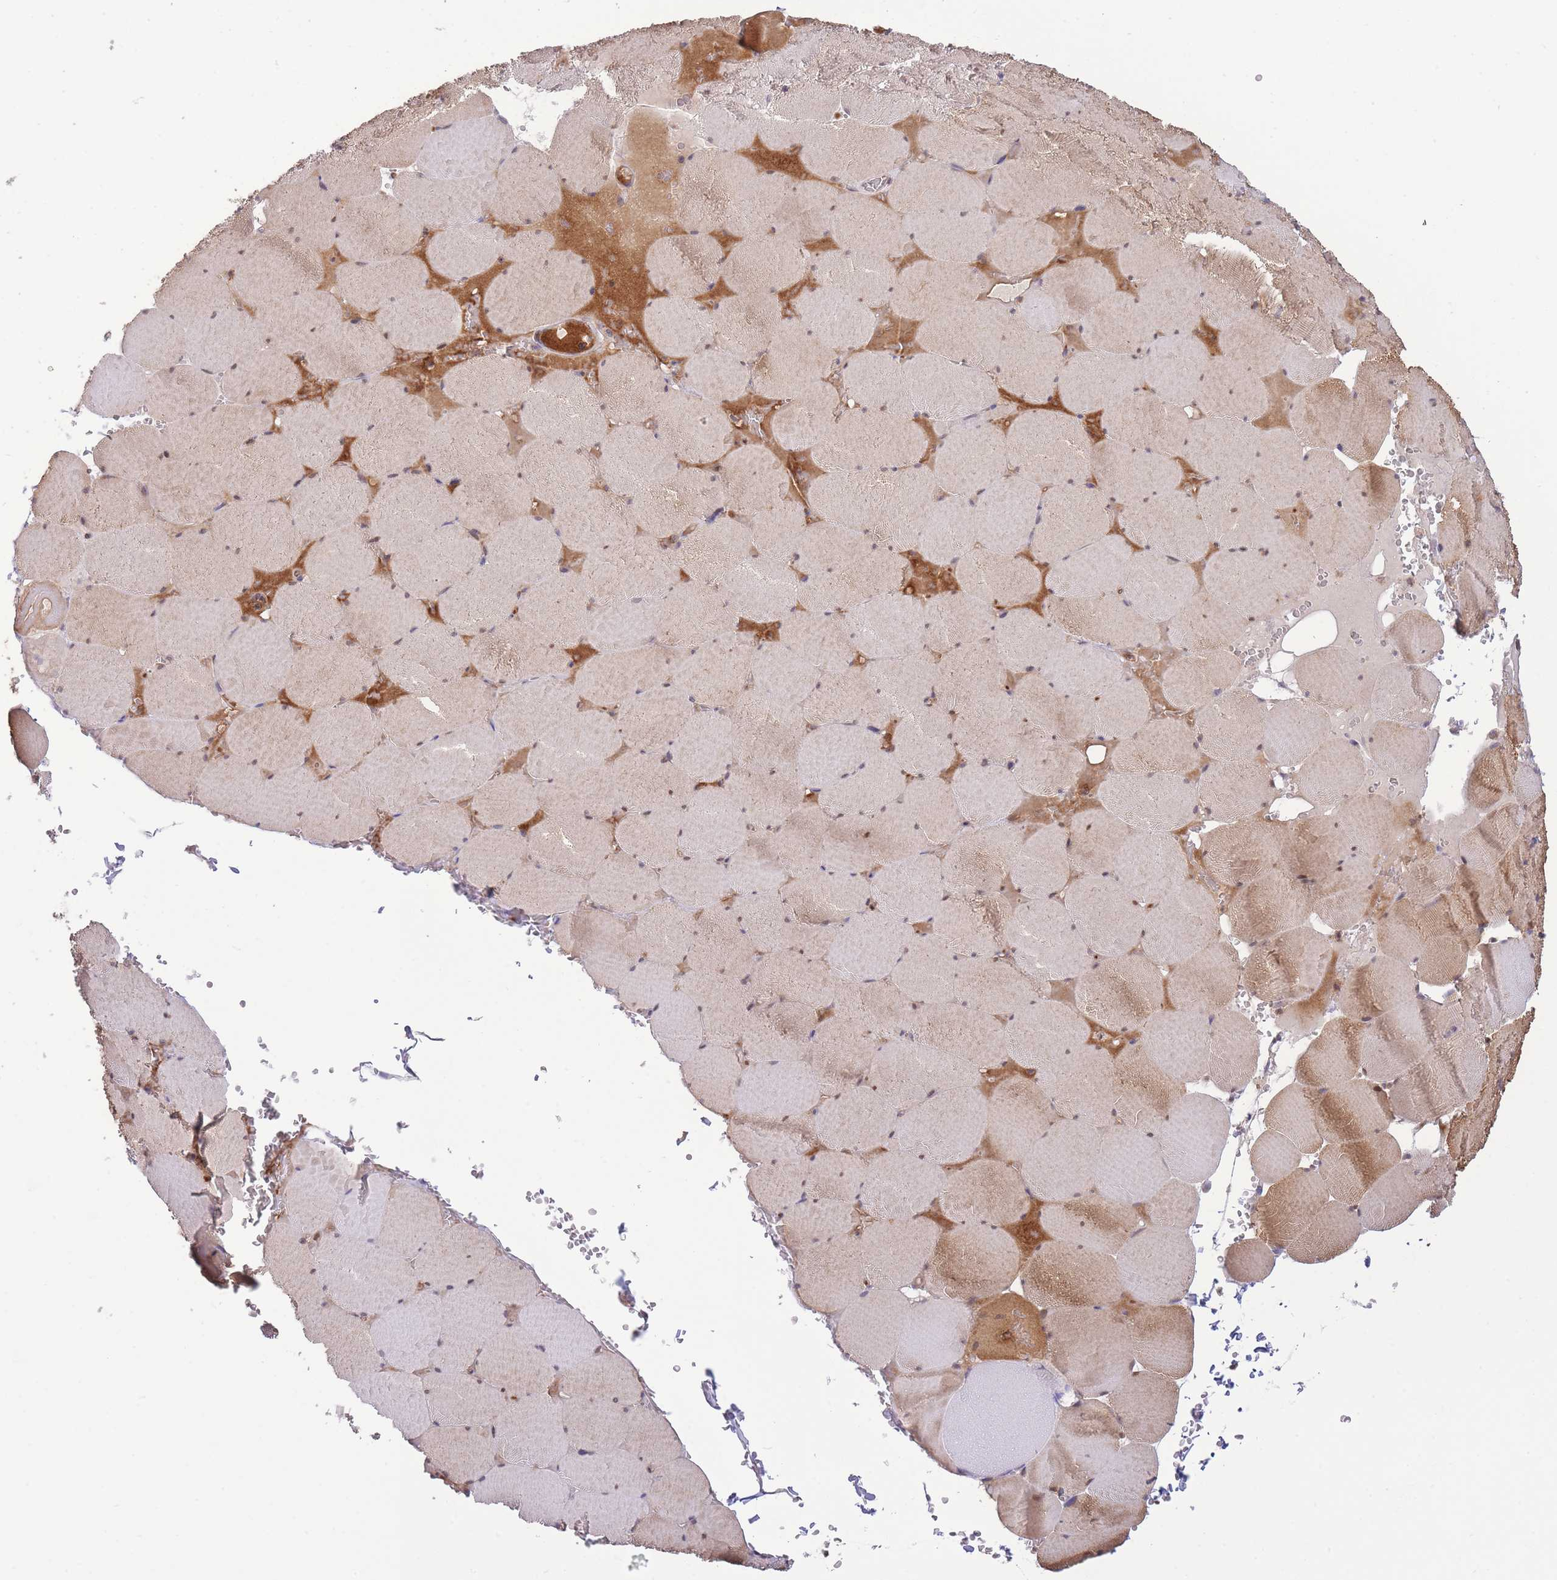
{"staining": {"intensity": "moderate", "quantity": "25%-75%", "location": "cytoplasmic/membranous"}, "tissue": "skeletal muscle", "cell_type": "Myocytes", "image_type": "normal", "snomed": [{"axis": "morphology", "description": "Normal tissue, NOS"}, {"axis": "topography", "description": "Skeletal muscle"}, {"axis": "topography", "description": "Head-Neck"}], "caption": "A histopathology image showing moderate cytoplasmic/membranous positivity in approximately 25%-75% of myocytes in normal skeletal muscle, as visualized by brown immunohistochemical staining.", "gene": "ZNF304", "patient": {"sex": "male", "age": 66}}